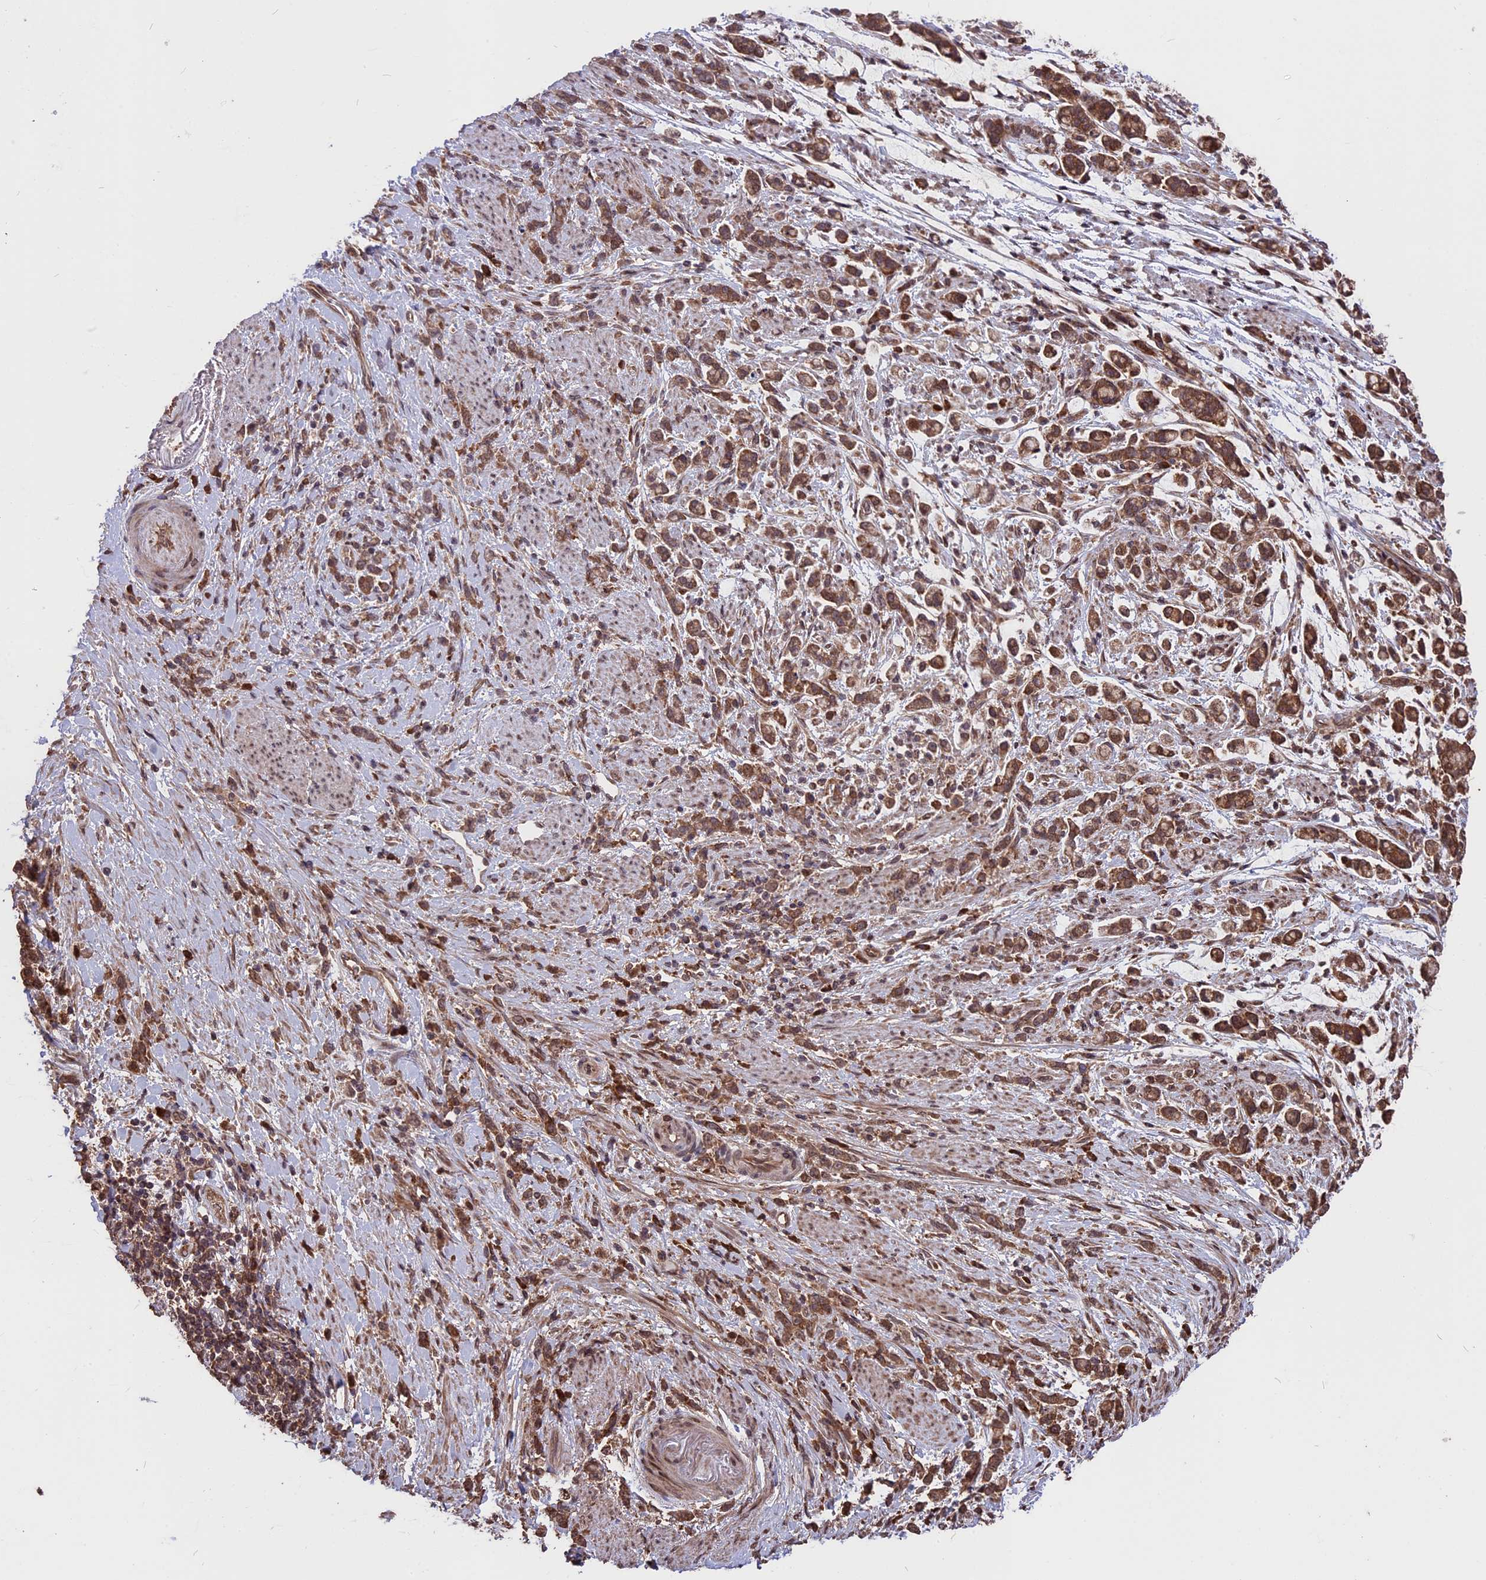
{"staining": {"intensity": "moderate", "quantity": ">75%", "location": "cytoplasmic/membranous,nuclear"}, "tissue": "stomach cancer", "cell_type": "Tumor cells", "image_type": "cancer", "snomed": [{"axis": "morphology", "description": "Adenocarcinoma, NOS"}, {"axis": "topography", "description": "Stomach"}], "caption": "A photomicrograph showing moderate cytoplasmic/membranous and nuclear positivity in about >75% of tumor cells in stomach cancer (adenocarcinoma), as visualized by brown immunohistochemical staining.", "gene": "ZNF598", "patient": {"sex": "female", "age": 60}}